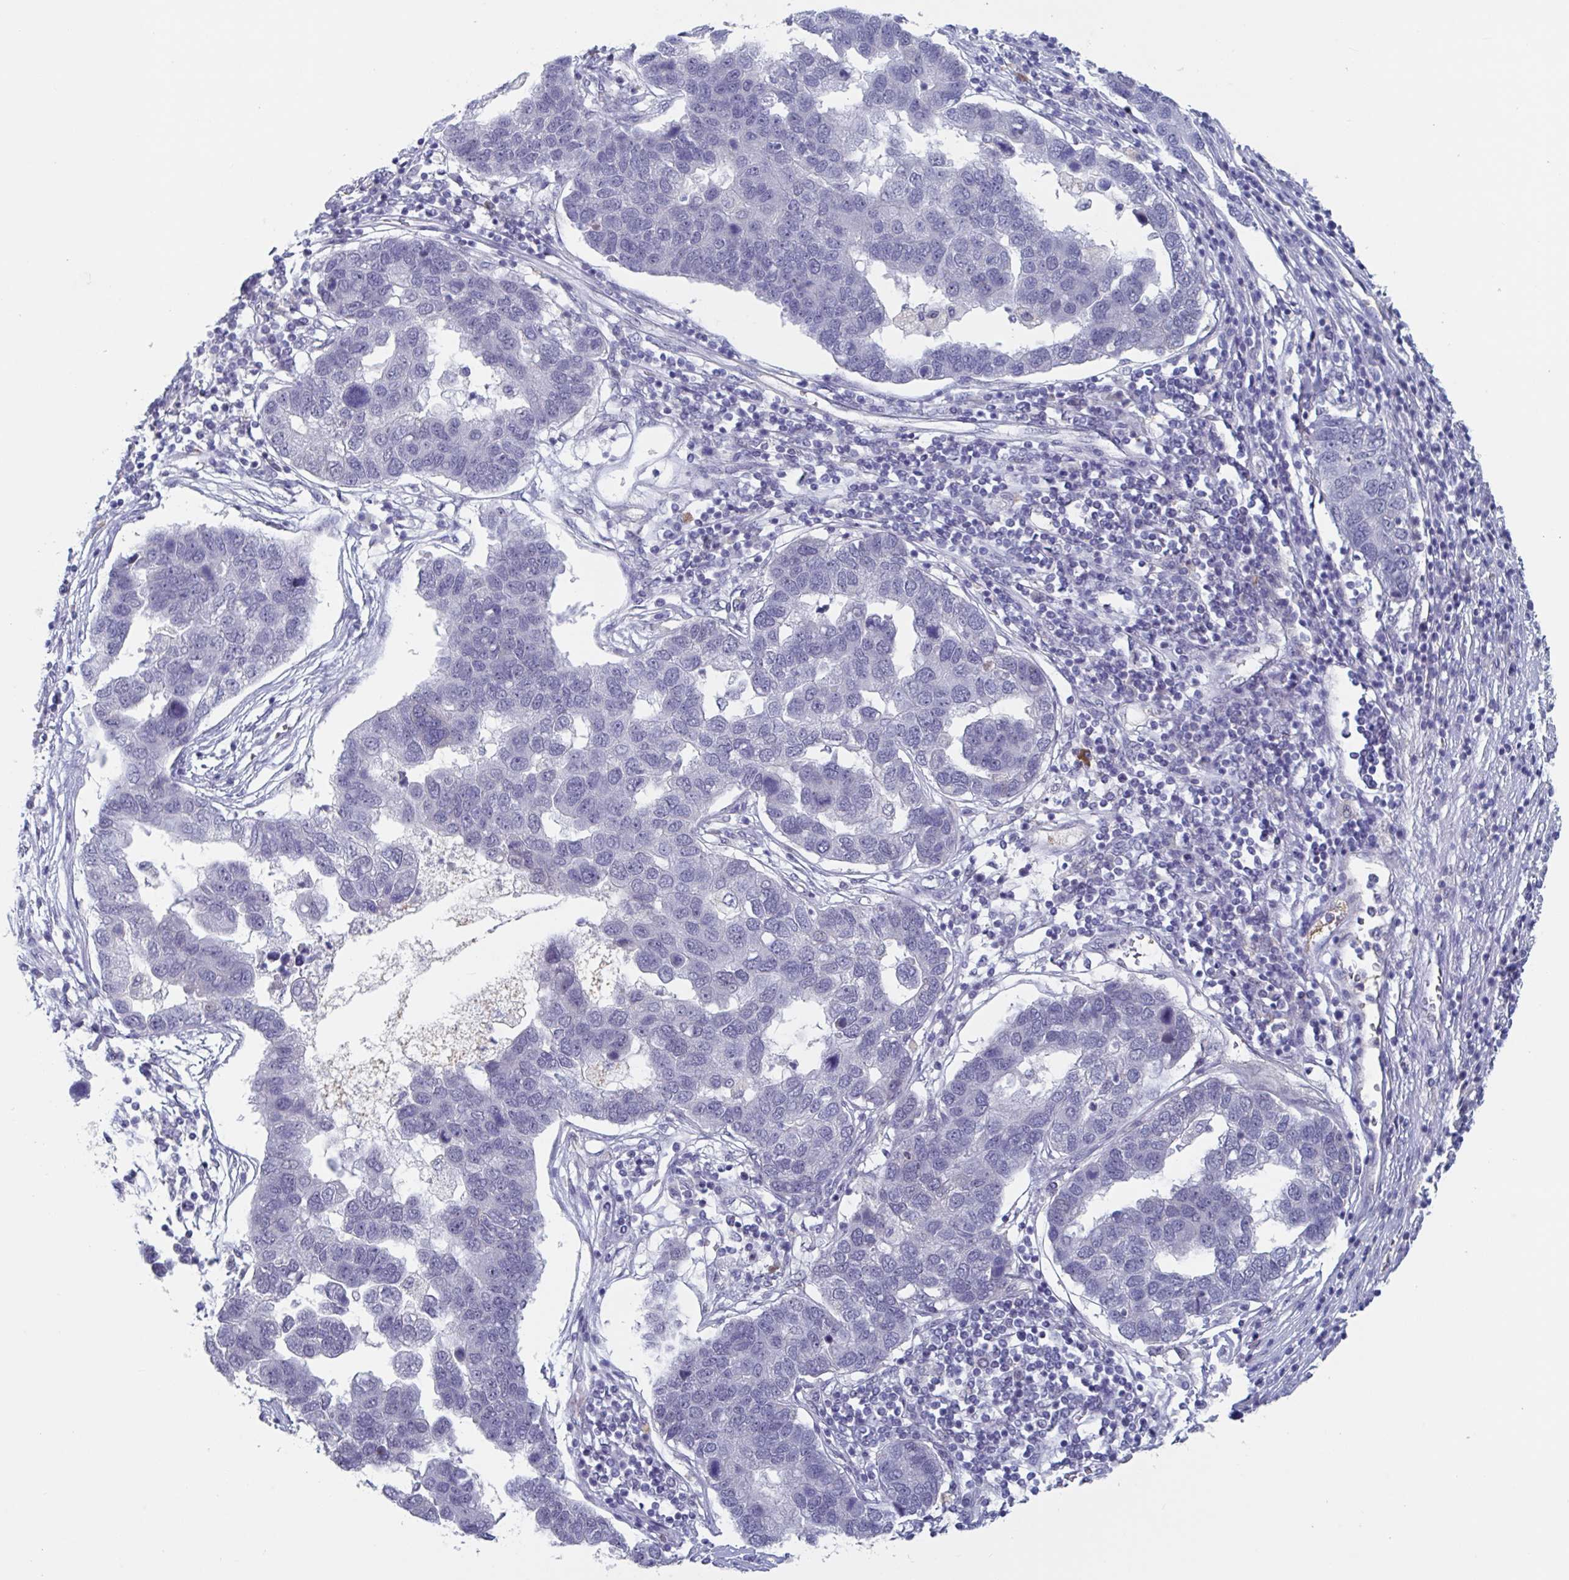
{"staining": {"intensity": "negative", "quantity": "none", "location": "none"}, "tissue": "pancreatic cancer", "cell_type": "Tumor cells", "image_type": "cancer", "snomed": [{"axis": "morphology", "description": "Adenocarcinoma, NOS"}, {"axis": "topography", "description": "Pancreas"}], "caption": "Immunohistochemistry photomicrograph of neoplastic tissue: pancreatic cancer stained with DAB displays no significant protein positivity in tumor cells. (DAB (3,3'-diaminobenzidine) IHC visualized using brightfield microscopy, high magnification).", "gene": "KDM4D", "patient": {"sex": "female", "age": 61}}